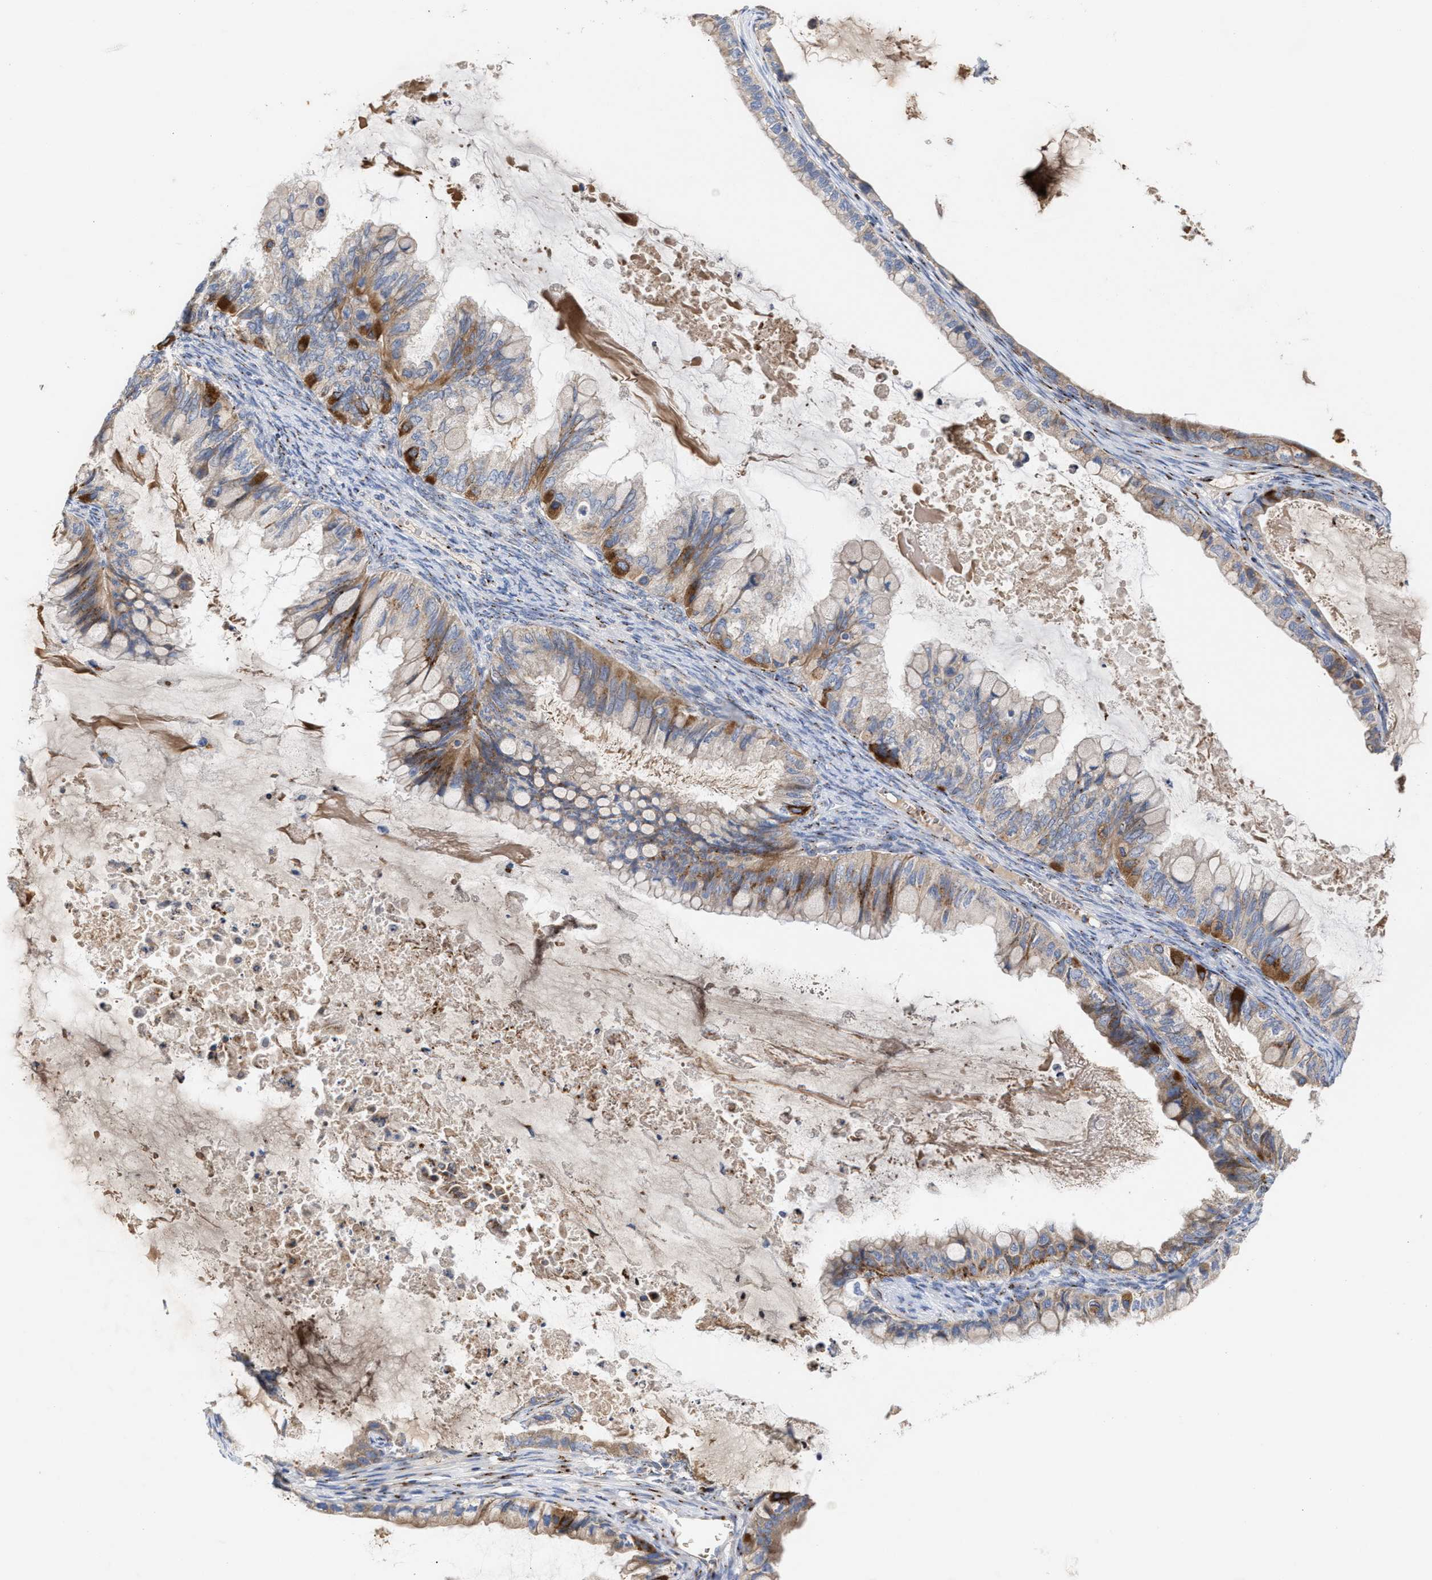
{"staining": {"intensity": "moderate", "quantity": ">75%", "location": "cytoplasmic/membranous"}, "tissue": "ovarian cancer", "cell_type": "Tumor cells", "image_type": "cancer", "snomed": [{"axis": "morphology", "description": "Cystadenocarcinoma, mucinous, NOS"}, {"axis": "topography", "description": "Ovary"}], "caption": "A brown stain highlights moderate cytoplasmic/membranous staining of a protein in ovarian cancer tumor cells. (Stains: DAB in brown, nuclei in blue, Microscopy: brightfield microscopy at high magnification).", "gene": "CCL2", "patient": {"sex": "female", "age": 80}}